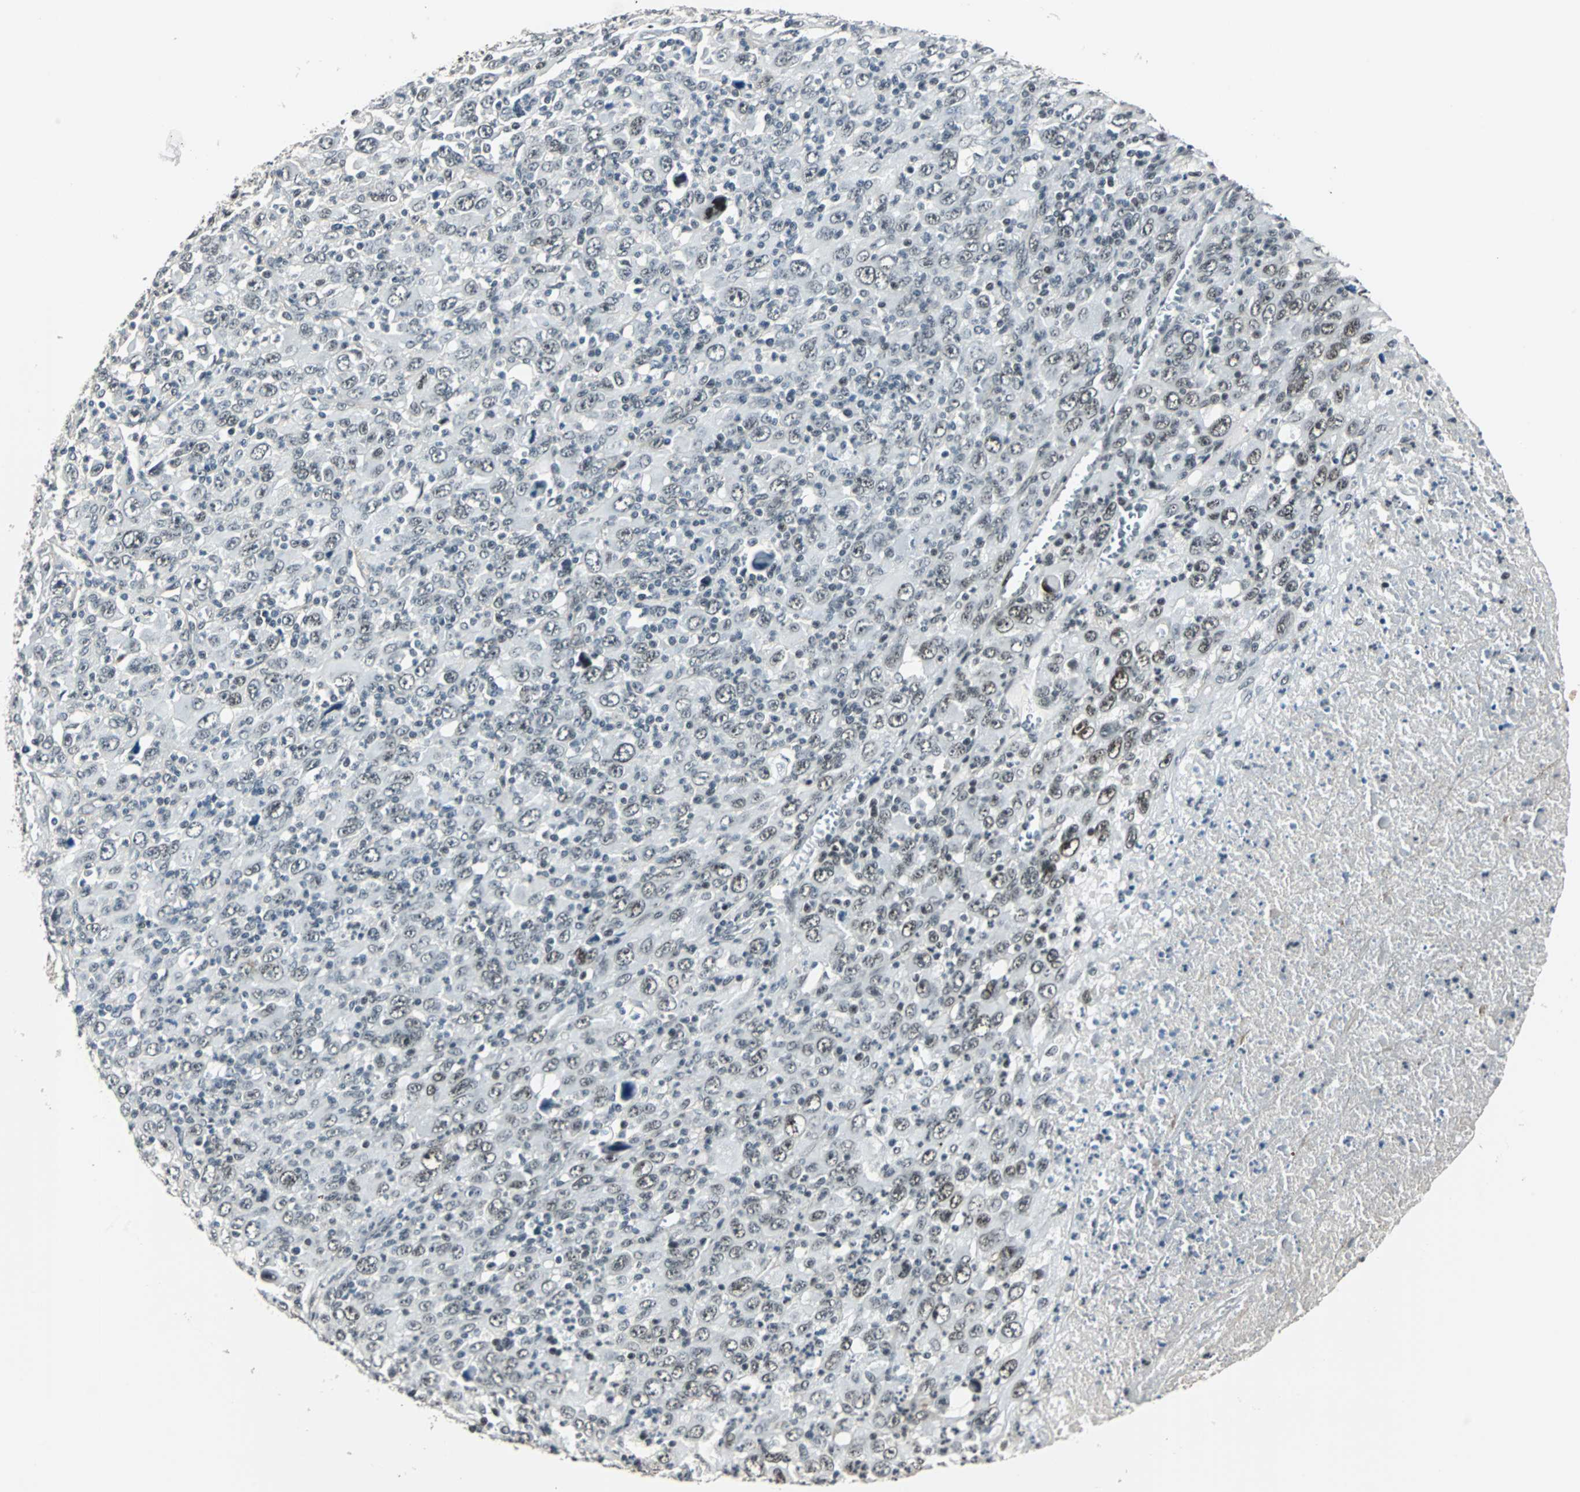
{"staining": {"intensity": "negative", "quantity": "none", "location": "none"}, "tissue": "melanoma", "cell_type": "Tumor cells", "image_type": "cancer", "snomed": [{"axis": "morphology", "description": "Malignant melanoma, Metastatic site"}, {"axis": "topography", "description": "Skin"}], "caption": "Immunohistochemistry of human malignant melanoma (metastatic site) shows no positivity in tumor cells.", "gene": "MKX", "patient": {"sex": "female", "age": 56}}